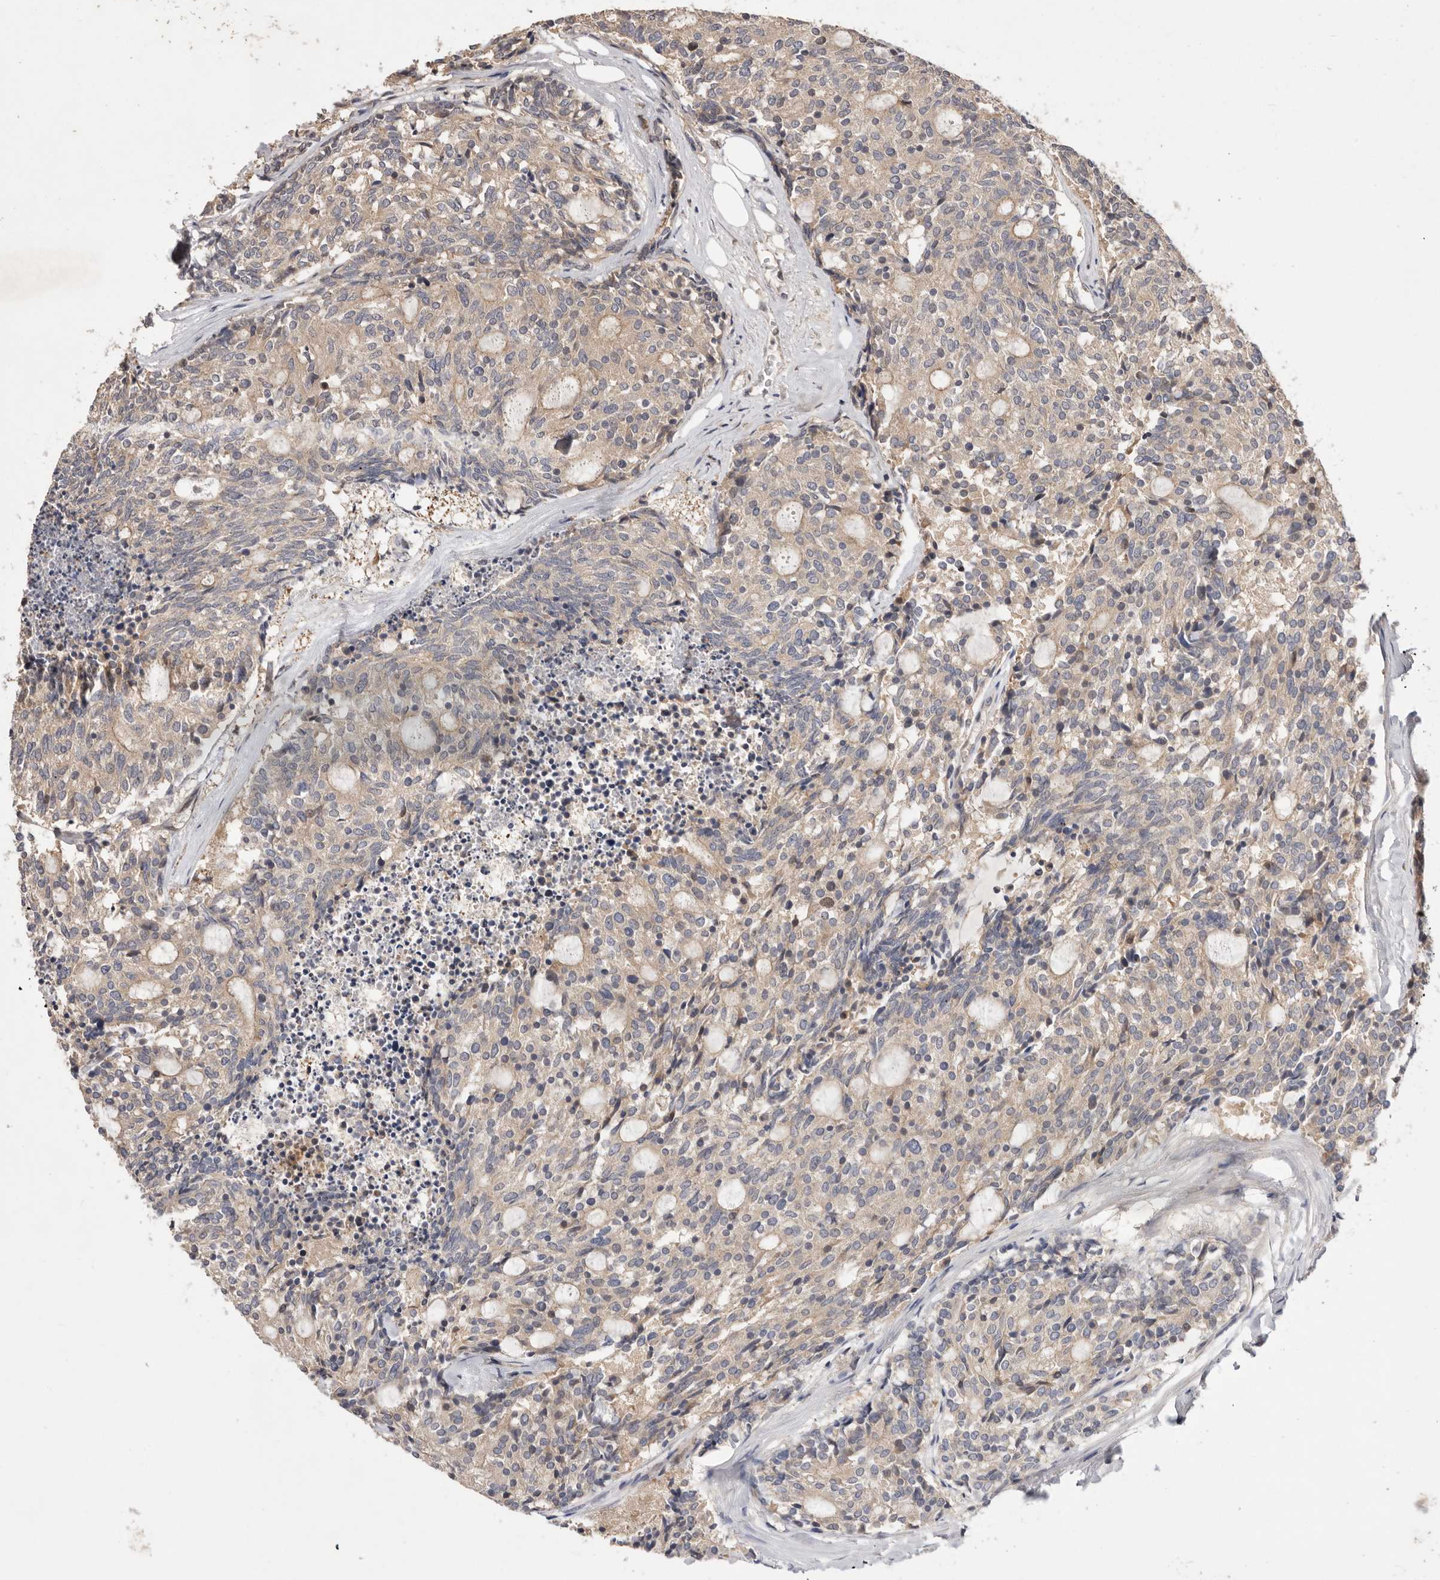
{"staining": {"intensity": "negative", "quantity": "none", "location": "none"}, "tissue": "carcinoid", "cell_type": "Tumor cells", "image_type": "cancer", "snomed": [{"axis": "morphology", "description": "Carcinoid, malignant, NOS"}, {"axis": "topography", "description": "Pancreas"}], "caption": "Immunohistochemistry of human carcinoid (malignant) displays no expression in tumor cells.", "gene": "DOP1A", "patient": {"sex": "female", "age": 54}}